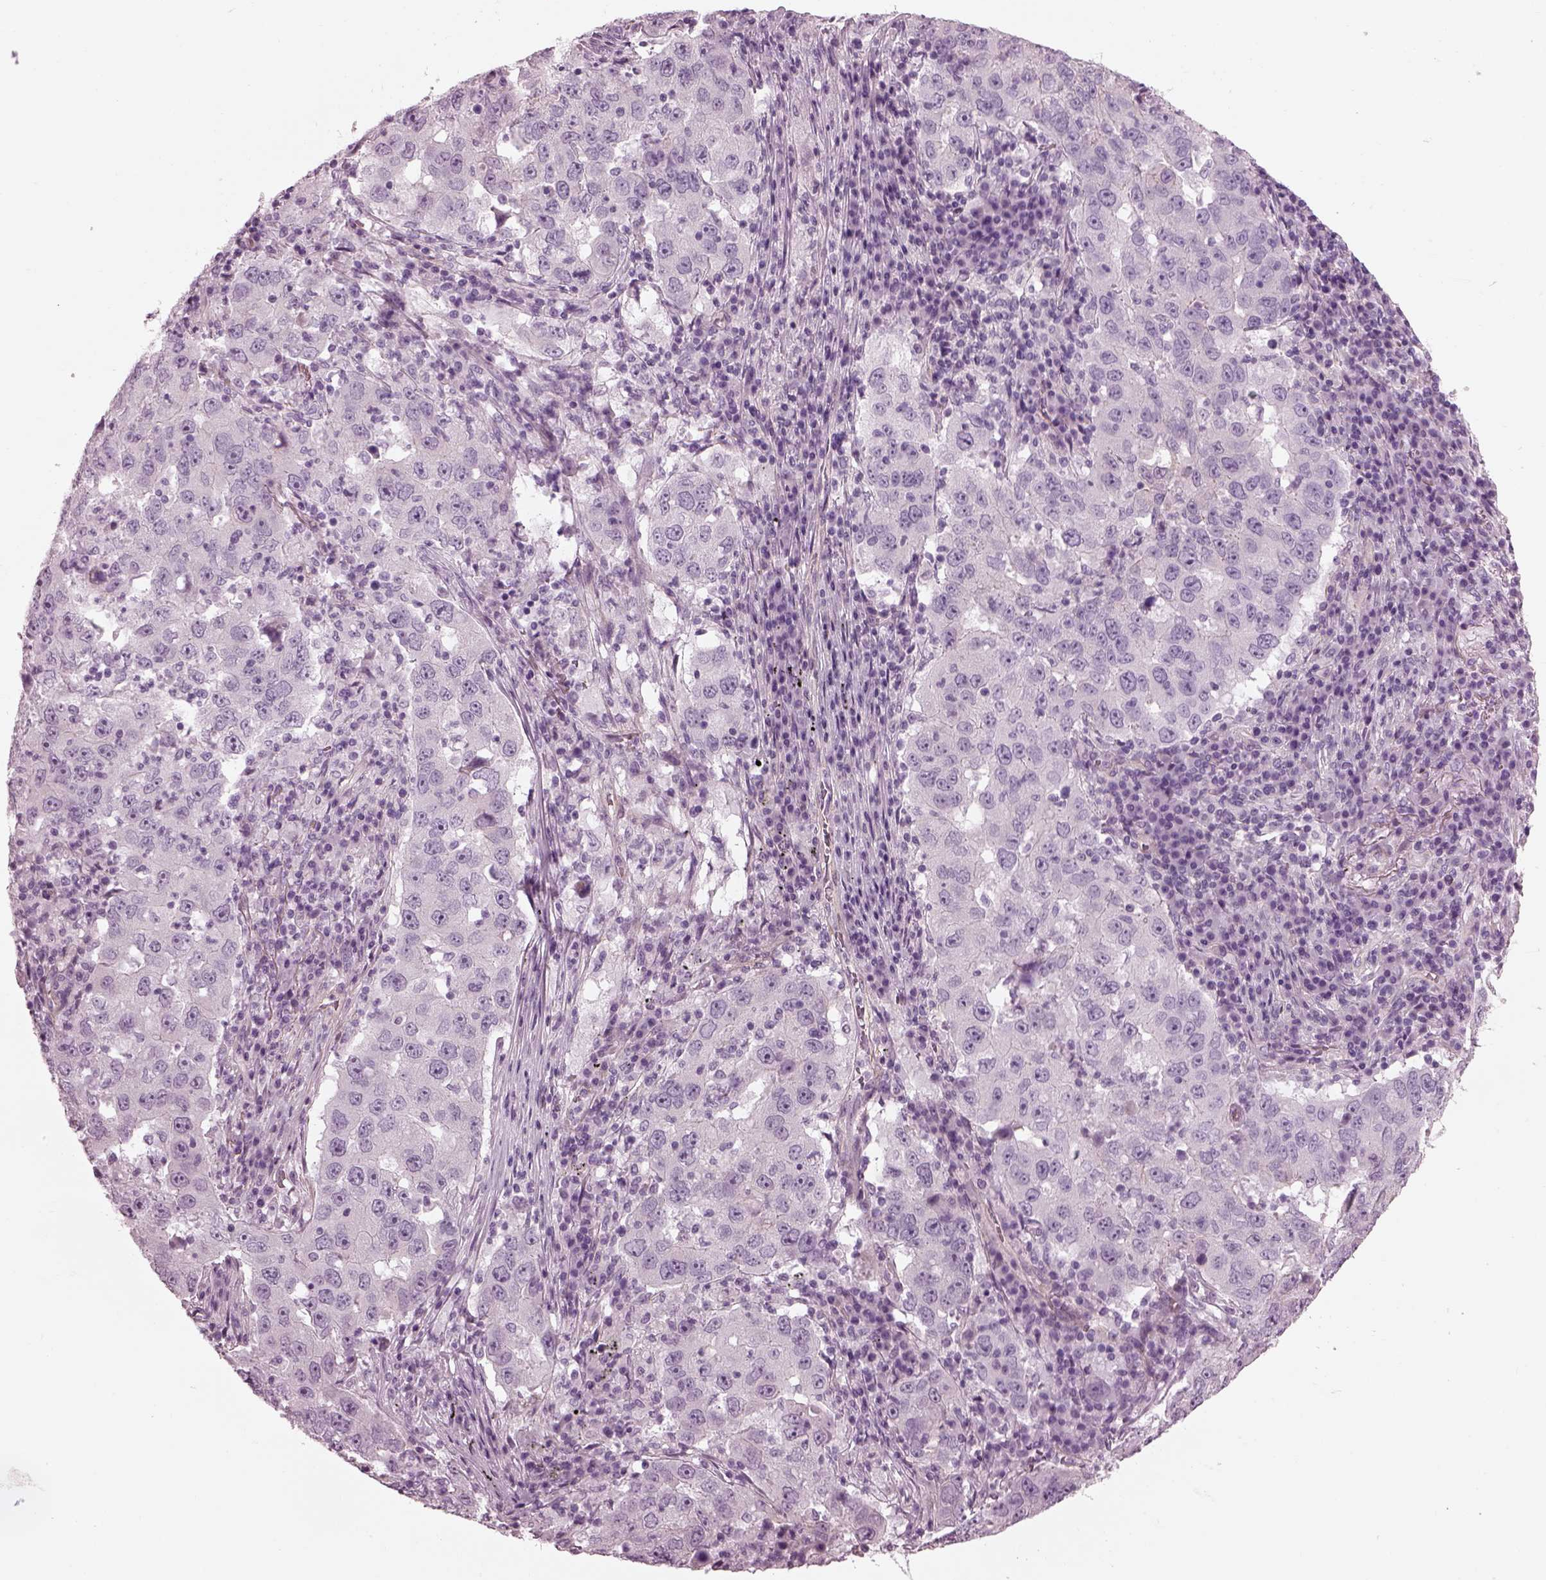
{"staining": {"intensity": "negative", "quantity": "none", "location": "none"}, "tissue": "lung cancer", "cell_type": "Tumor cells", "image_type": "cancer", "snomed": [{"axis": "morphology", "description": "Adenocarcinoma, NOS"}, {"axis": "topography", "description": "Lung"}], "caption": "A photomicrograph of human lung cancer (adenocarcinoma) is negative for staining in tumor cells.", "gene": "BFSP1", "patient": {"sex": "male", "age": 73}}